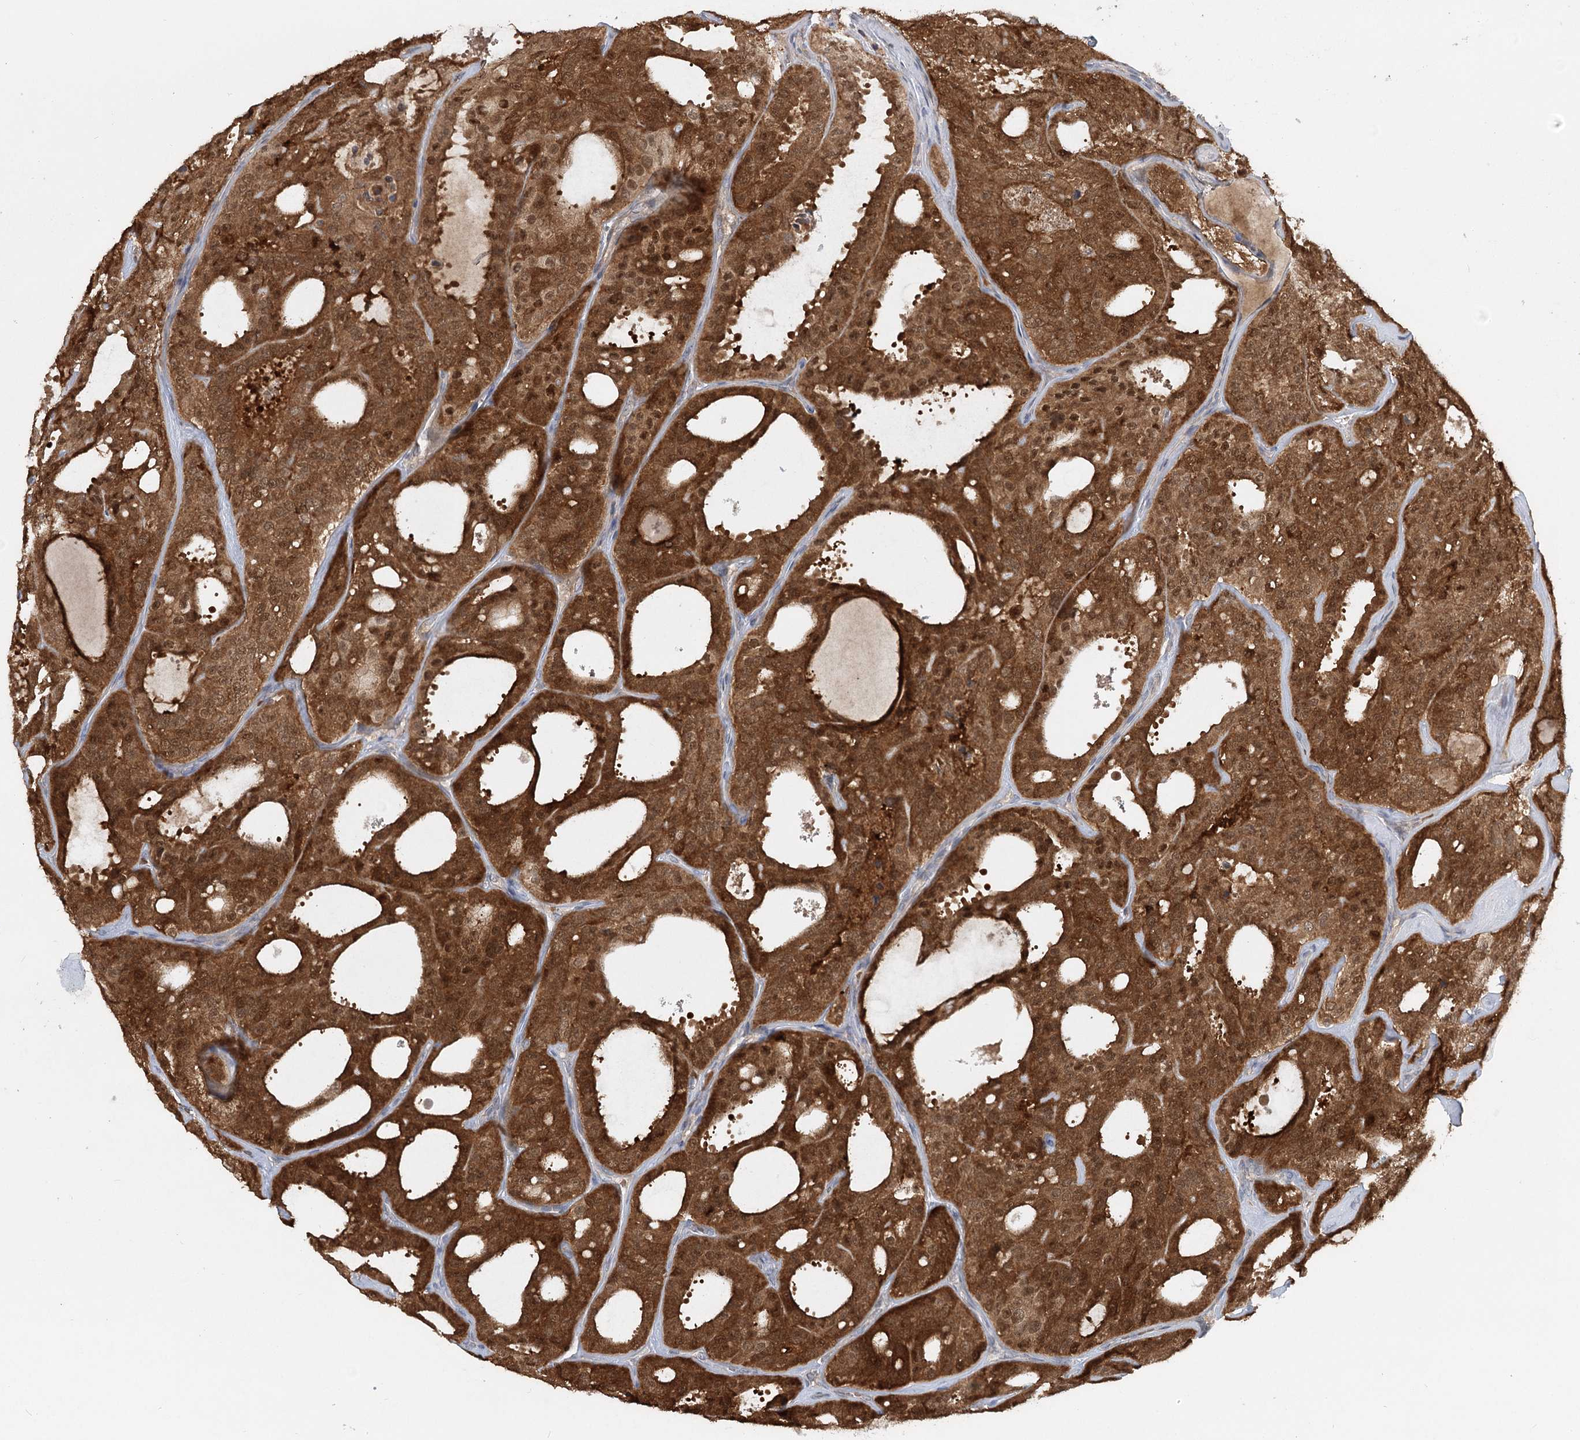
{"staining": {"intensity": "strong", "quantity": ">75%", "location": "cytoplasmic/membranous"}, "tissue": "thyroid cancer", "cell_type": "Tumor cells", "image_type": "cancer", "snomed": [{"axis": "morphology", "description": "Follicular adenoma carcinoma, NOS"}, {"axis": "topography", "description": "Thyroid gland"}], "caption": "Follicular adenoma carcinoma (thyroid) stained with immunohistochemistry (IHC) shows strong cytoplasmic/membranous staining in about >75% of tumor cells.", "gene": "PYROXD2", "patient": {"sex": "male", "age": 75}}